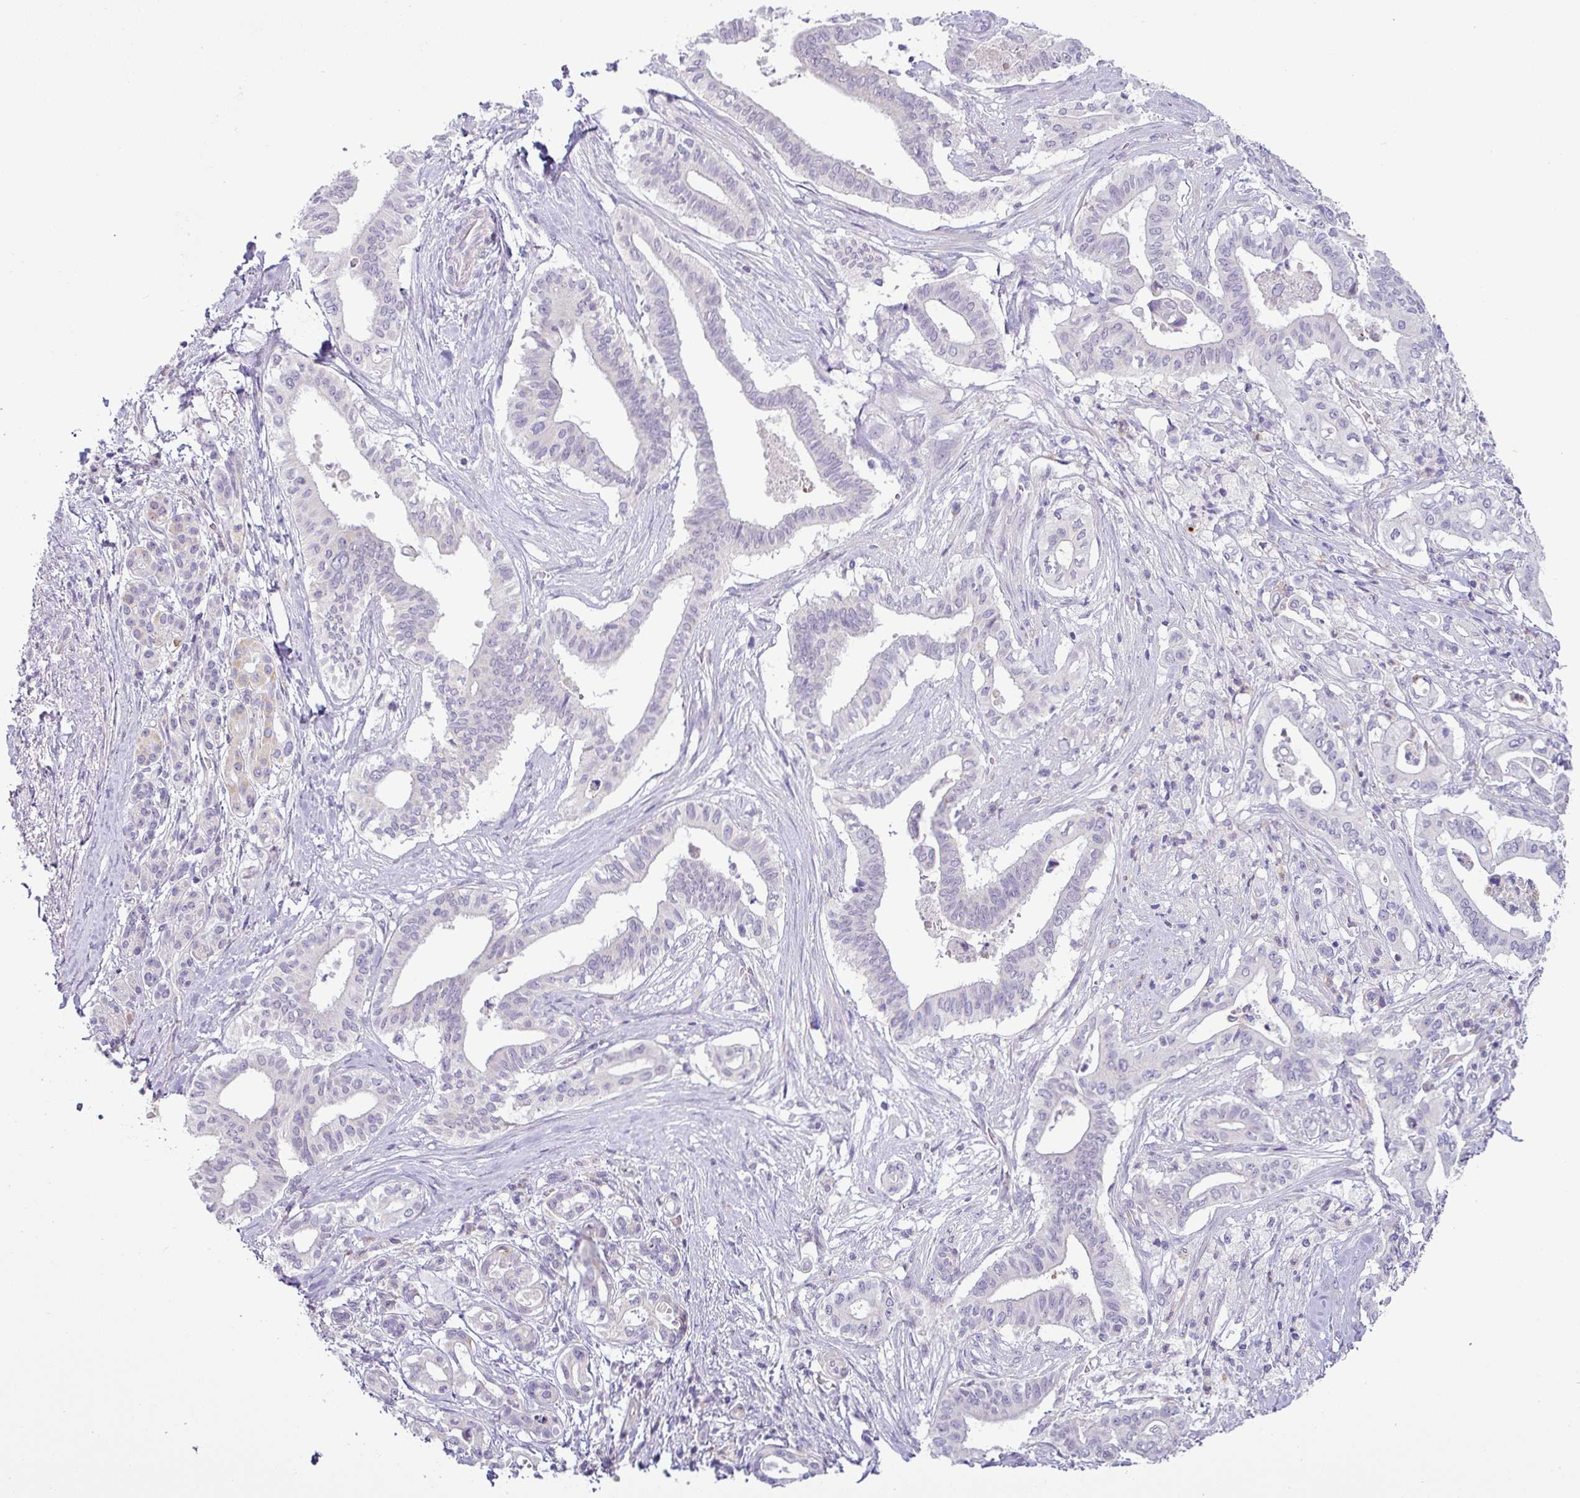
{"staining": {"intensity": "negative", "quantity": "none", "location": "none"}, "tissue": "pancreatic cancer", "cell_type": "Tumor cells", "image_type": "cancer", "snomed": [{"axis": "morphology", "description": "Adenocarcinoma, NOS"}, {"axis": "topography", "description": "Pancreas"}], "caption": "An immunohistochemistry (IHC) photomicrograph of pancreatic cancer (adenocarcinoma) is shown. There is no staining in tumor cells of pancreatic cancer (adenocarcinoma).", "gene": "HBEGF", "patient": {"sex": "female", "age": 77}}